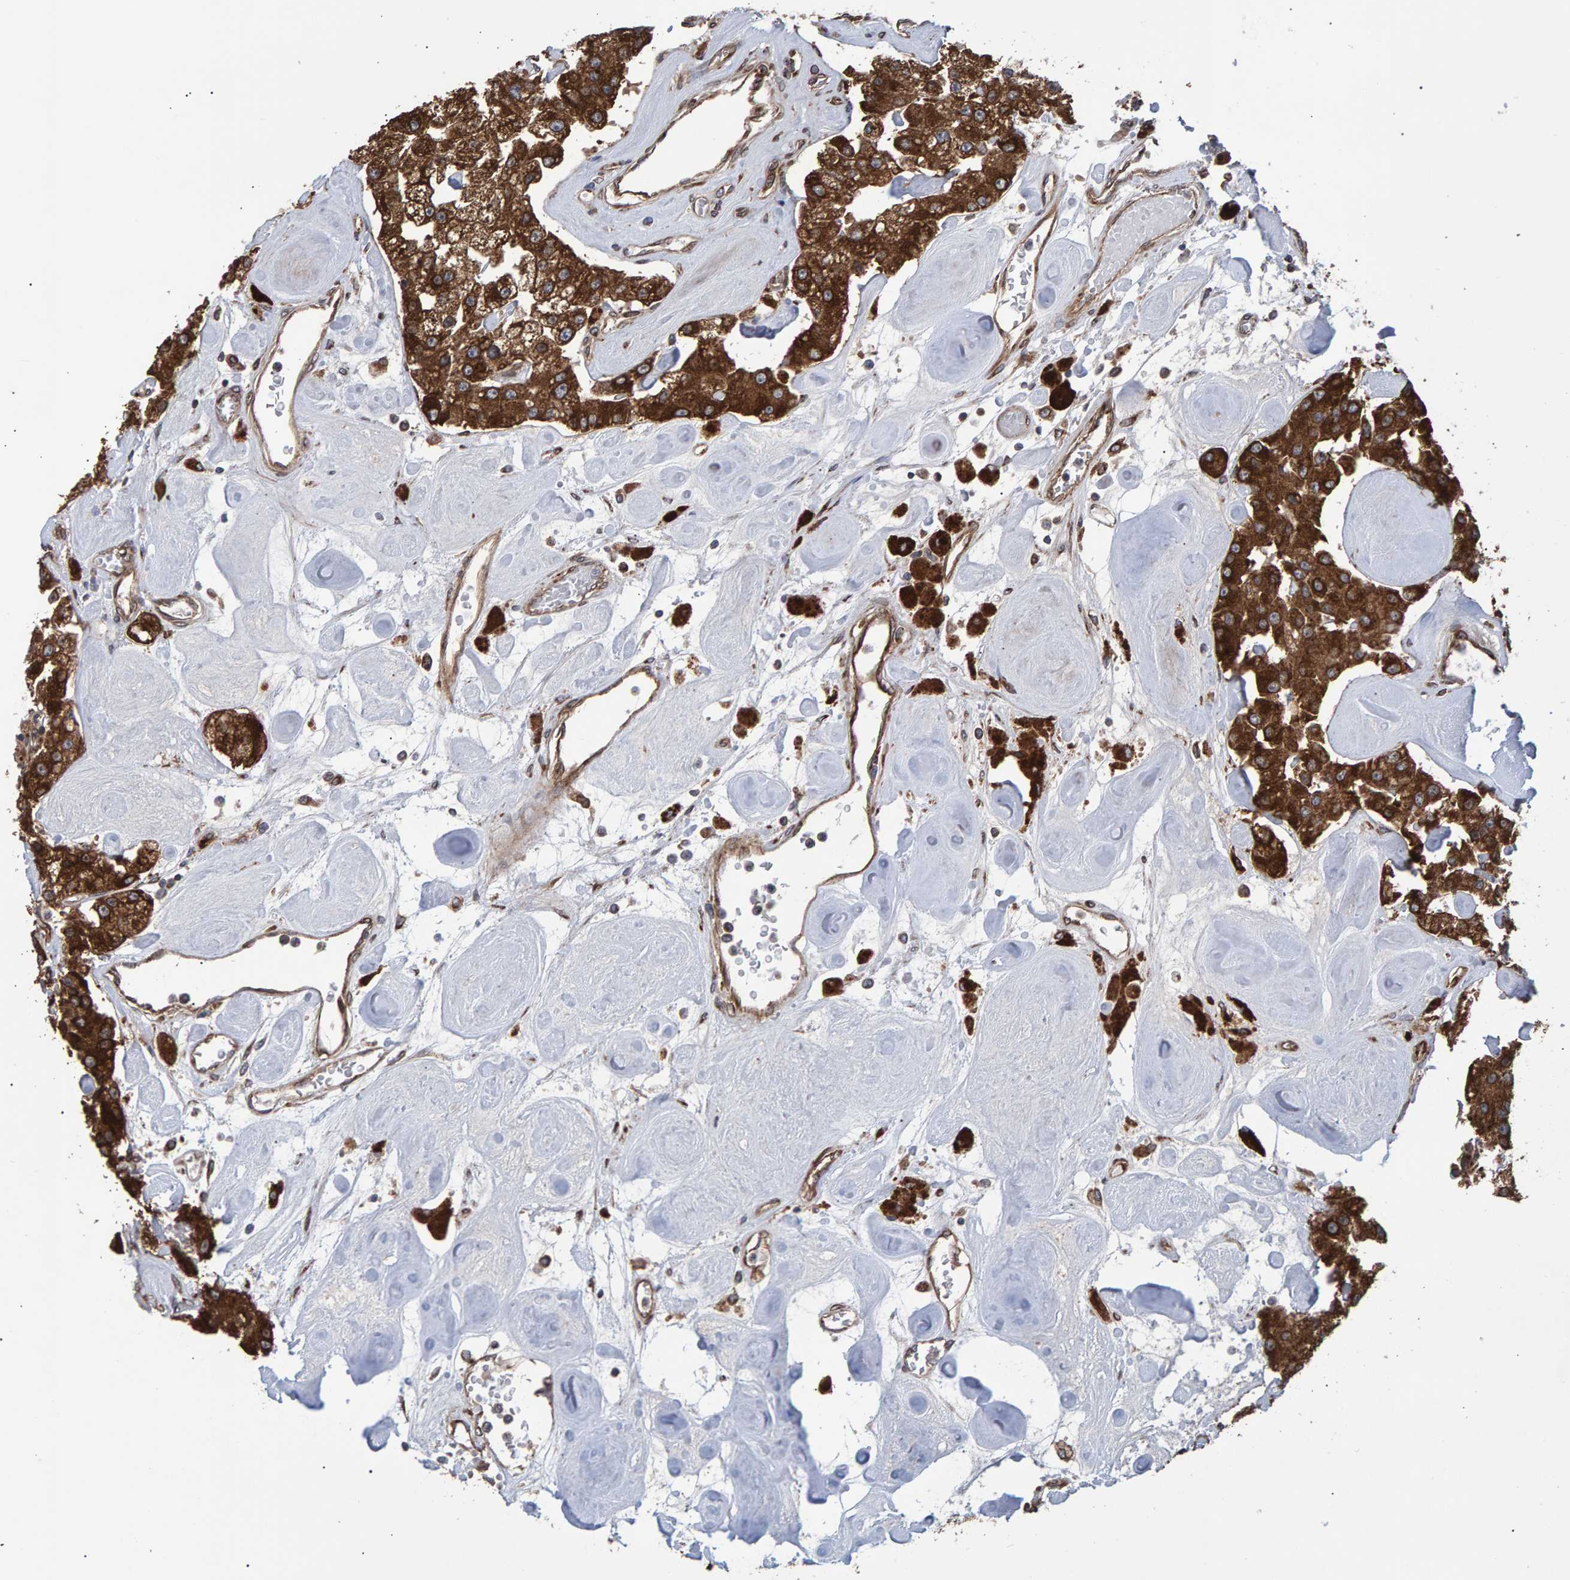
{"staining": {"intensity": "strong", "quantity": ">75%", "location": "cytoplasmic/membranous"}, "tissue": "carcinoid", "cell_type": "Tumor cells", "image_type": "cancer", "snomed": [{"axis": "morphology", "description": "Carcinoid, malignant, NOS"}, {"axis": "topography", "description": "Pancreas"}], "caption": "High-magnification brightfield microscopy of malignant carcinoid stained with DAB (brown) and counterstained with hematoxylin (blue). tumor cells exhibit strong cytoplasmic/membranous positivity is present in approximately>75% of cells. (DAB IHC, brown staining for protein, blue staining for nuclei).", "gene": "FAM117A", "patient": {"sex": "male", "age": 41}}